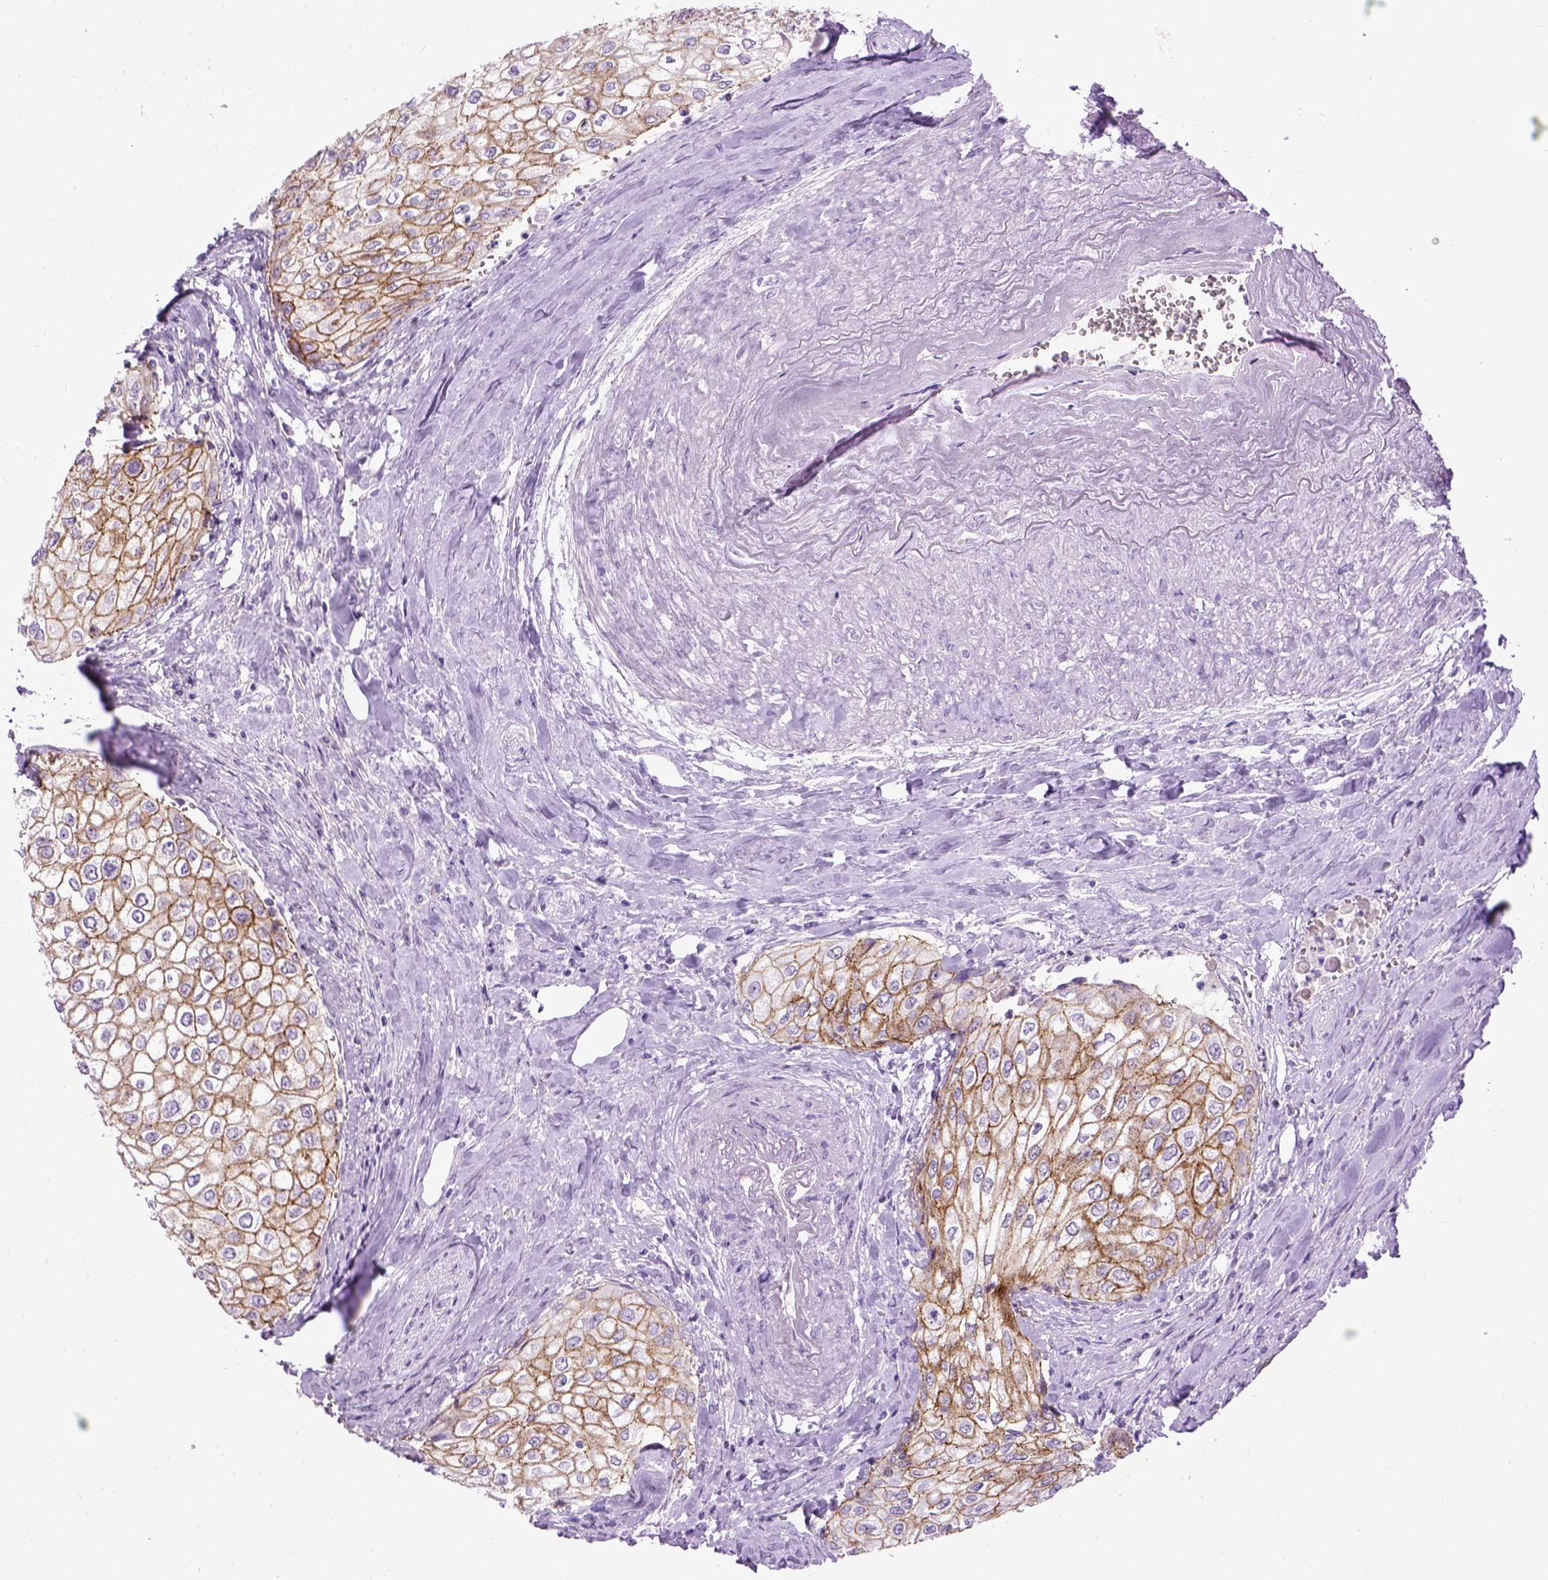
{"staining": {"intensity": "moderate", "quantity": ">75%", "location": "cytoplasmic/membranous"}, "tissue": "urothelial cancer", "cell_type": "Tumor cells", "image_type": "cancer", "snomed": [{"axis": "morphology", "description": "Urothelial carcinoma, High grade"}, {"axis": "topography", "description": "Urinary bladder"}], "caption": "DAB (3,3'-diaminobenzidine) immunohistochemical staining of human urothelial cancer shows moderate cytoplasmic/membranous protein expression in about >75% of tumor cells.", "gene": "CDH1", "patient": {"sex": "male", "age": 62}}